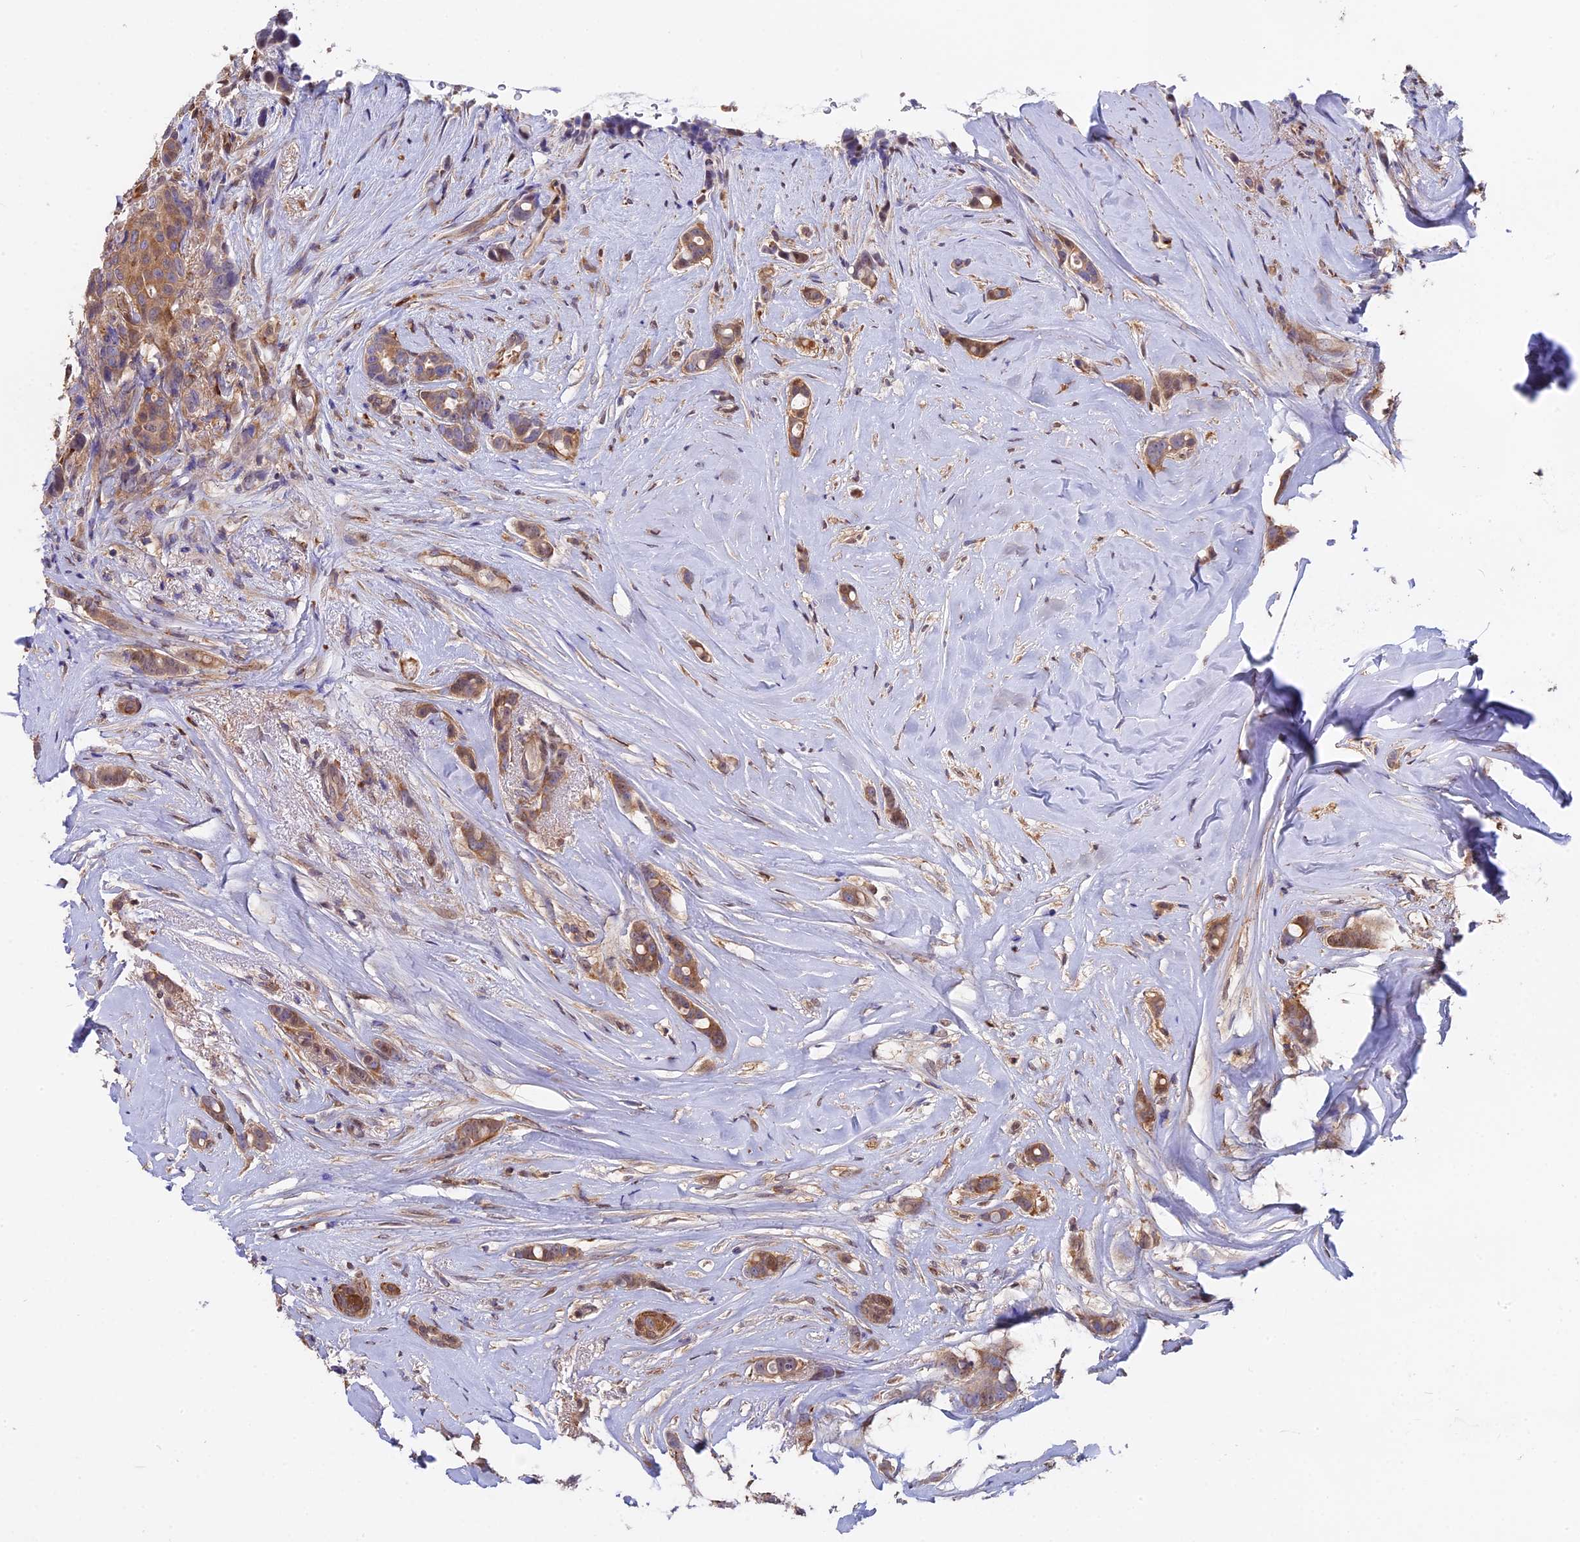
{"staining": {"intensity": "moderate", "quantity": ">75%", "location": "cytoplasmic/membranous"}, "tissue": "breast cancer", "cell_type": "Tumor cells", "image_type": "cancer", "snomed": [{"axis": "morphology", "description": "Lobular carcinoma"}, {"axis": "topography", "description": "Breast"}], "caption": "The image exhibits immunohistochemical staining of breast cancer. There is moderate cytoplasmic/membranous expression is appreciated in about >75% of tumor cells. The staining is performed using DAB (3,3'-diaminobenzidine) brown chromogen to label protein expression. The nuclei are counter-stained blue using hematoxylin.", "gene": "FAM118B", "patient": {"sex": "female", "age": 51}}